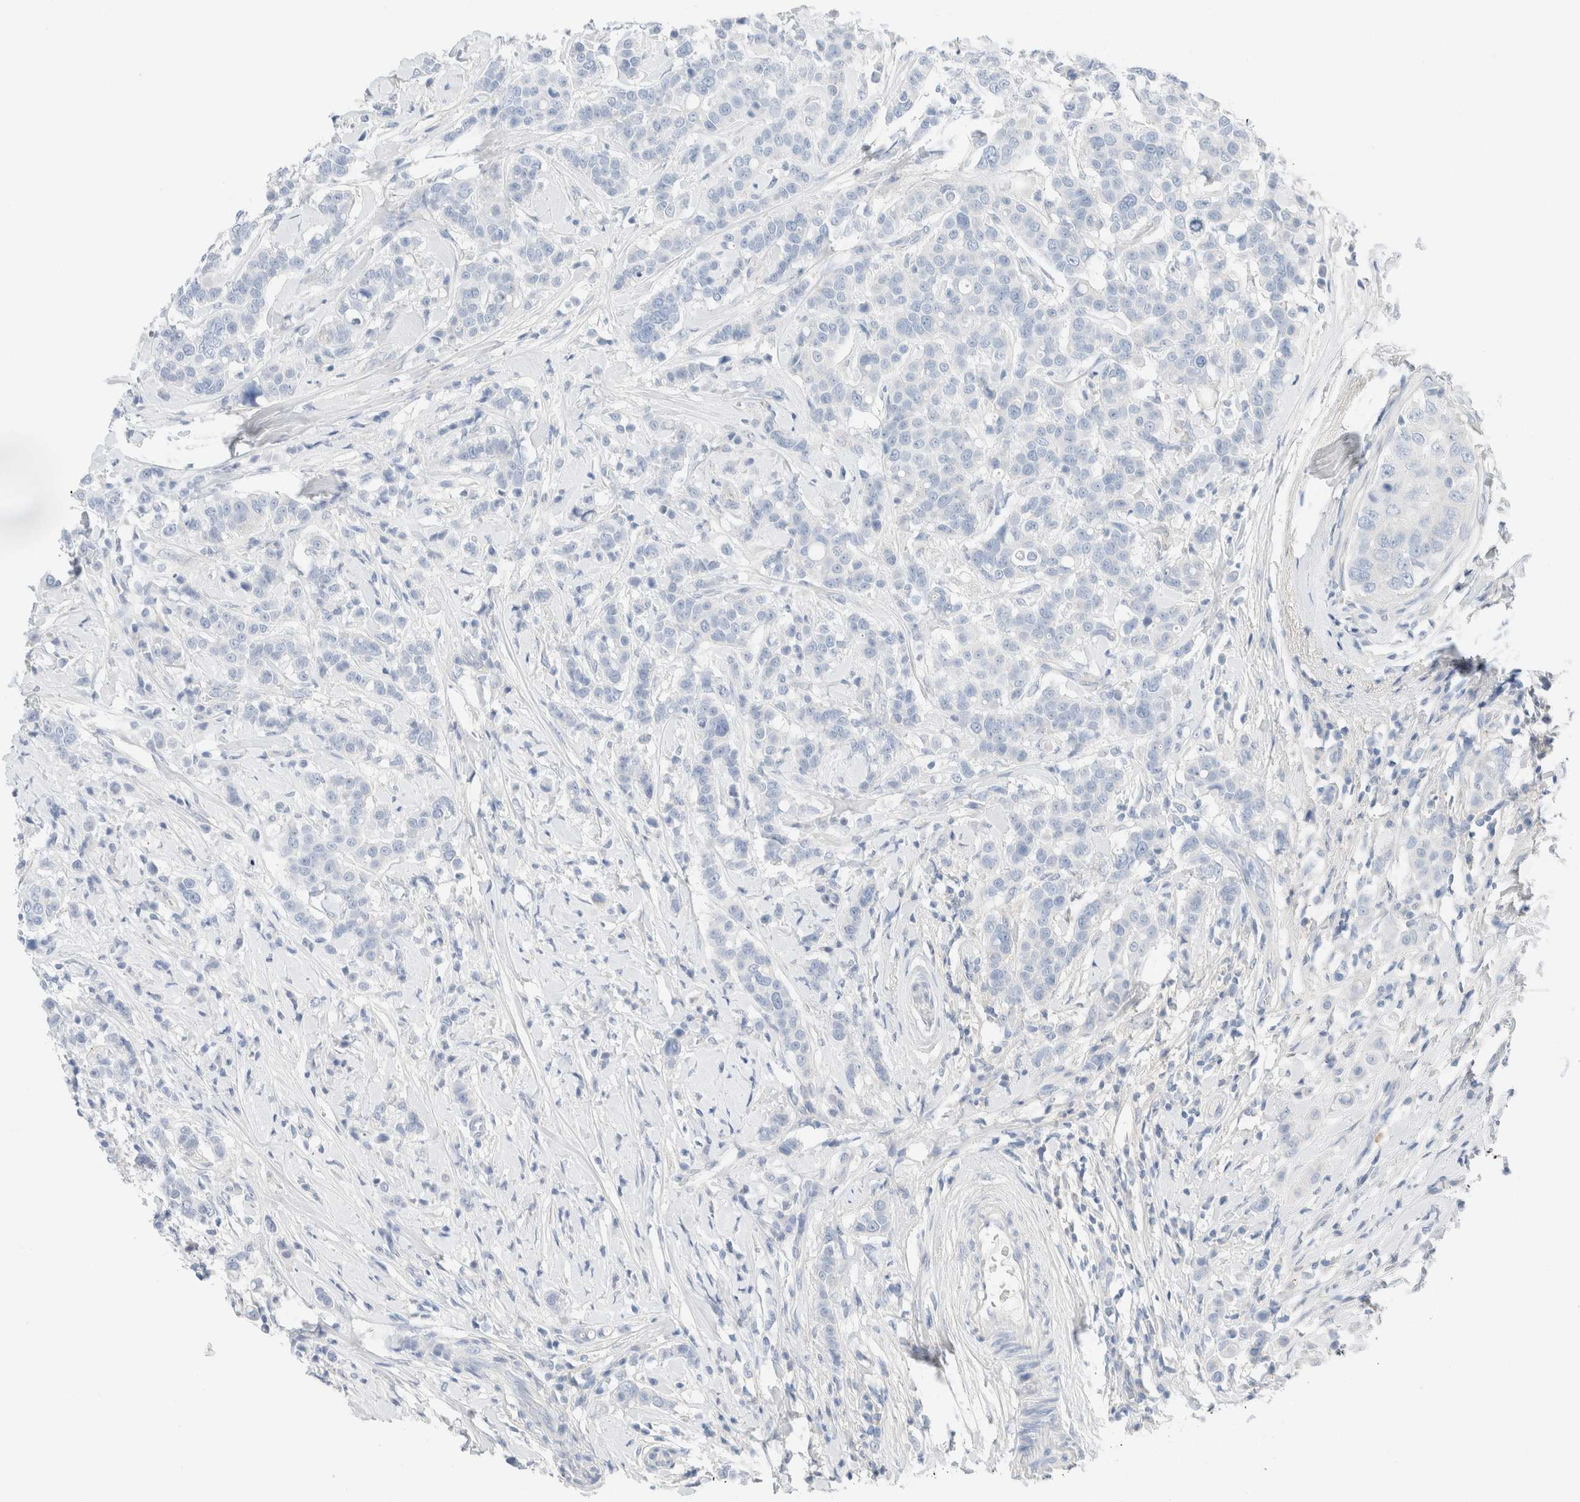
{"staining": {"intensity": "negative", "quantity": "none", "location": "none"}, "tissue": "breast cancer", "cell_type": "Tumor cells", "image_type": "cancer", "snomed": [{"axis": "morphology", "description": "Duct carcinoma"}, {"axis": "topography", "description": "Breast"}], "caption": "Tumor cells are negative for protein expression in human infiltrating ductal carcinoma (breast).", "gene": "PCM1", "patient": {"sex": "female", "age": 27}}